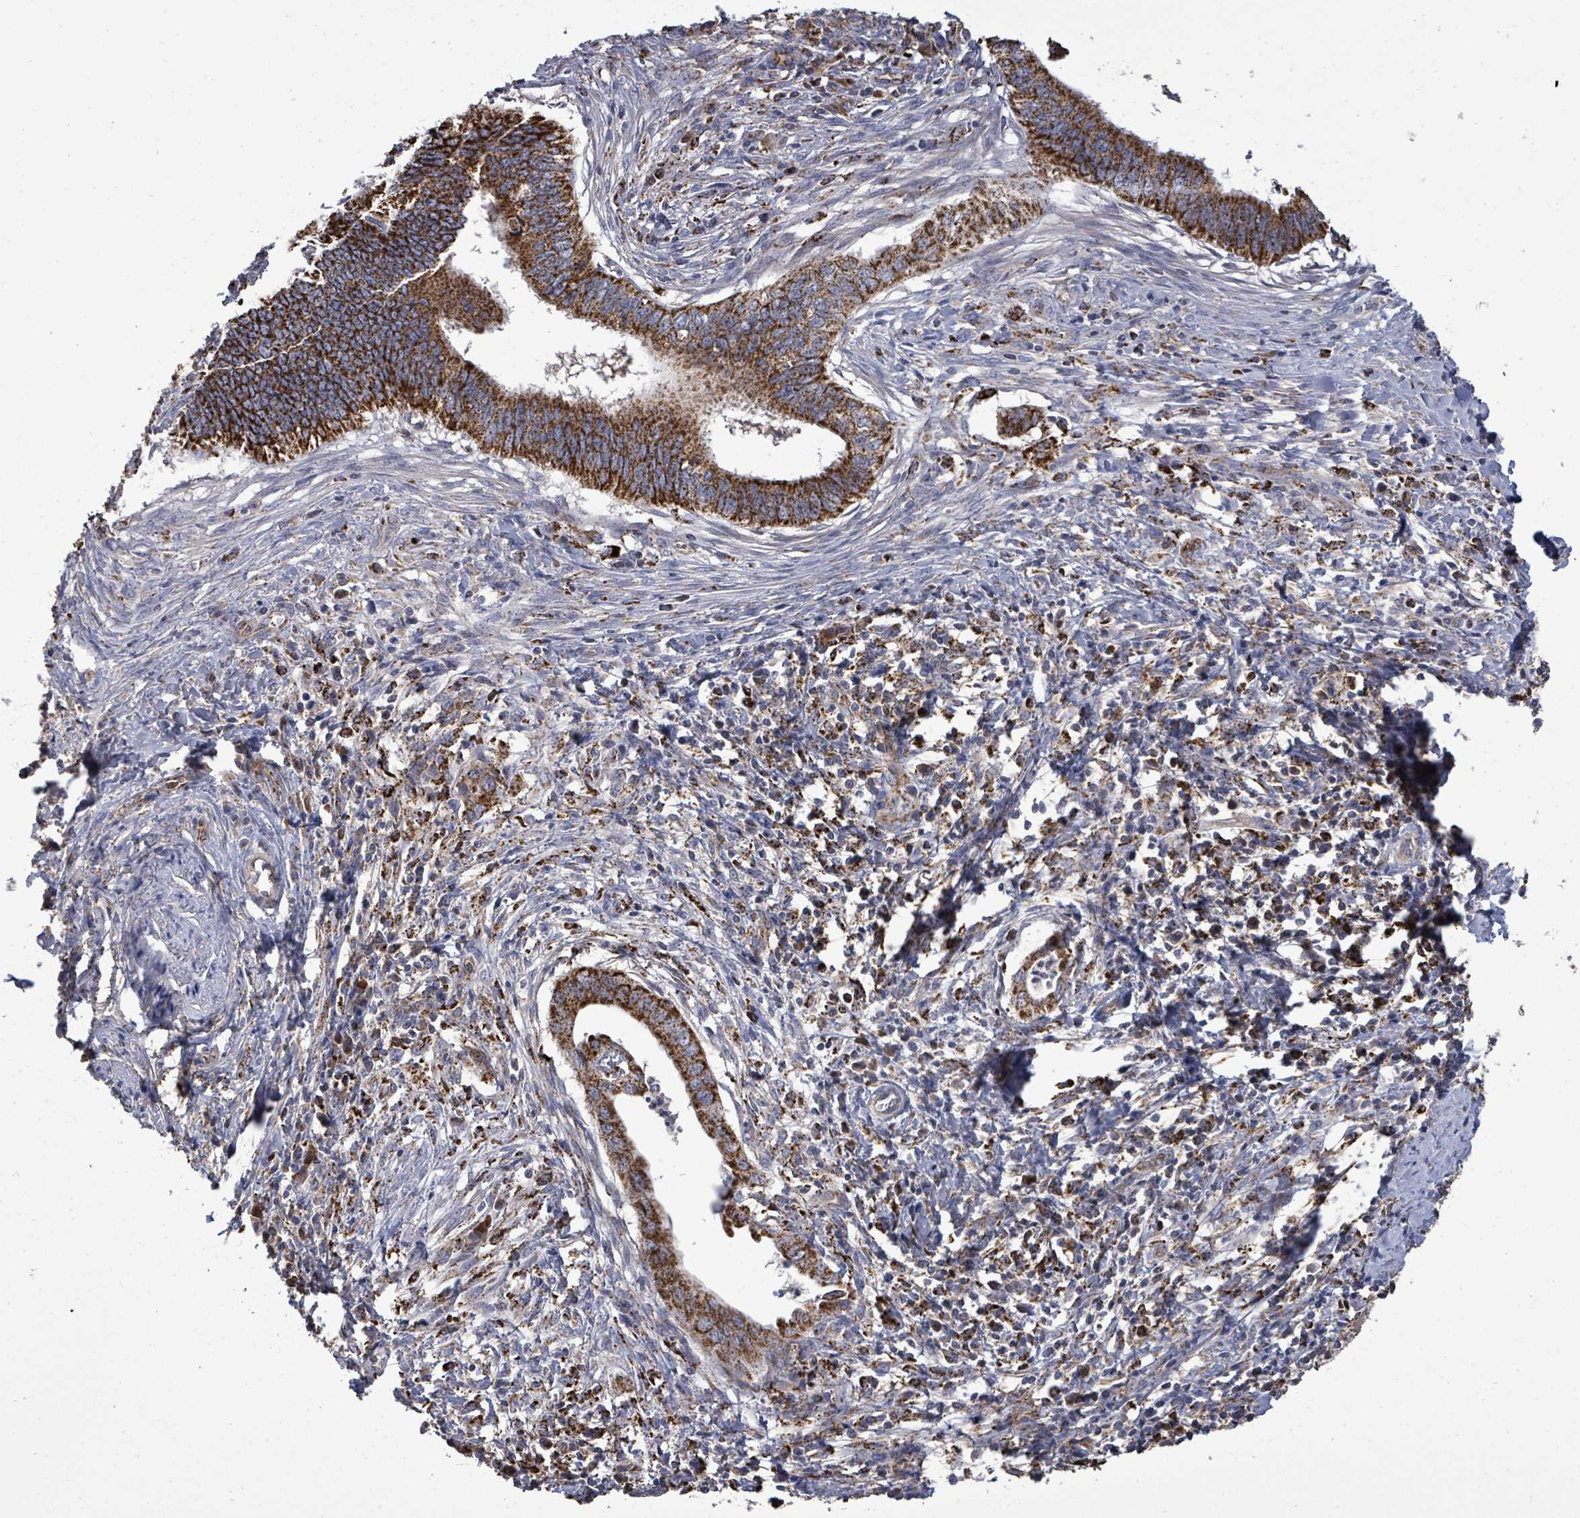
{"staining": {"intensity": "strong", "quantity": ">75%", "location": "cytoplasmic/membranous"}, "tissue": "cervical cancer", "cell_type": "Tumor cells", "image_type": "cancer", "snomed": [{"axis": "morphology", "description": "Adenocarcinoma, NOS"}, {"axis": "topography", "description": "Cervix"}], "caption": "About >75% of tumor cells in human adenocarcinoma (cervical) demonstrate strong cytoplasmic/membranous protein expression as visualized by brown immunohistochemical staining.", "gene": "MTMR12", "patient": {"sex": "female", "age": 42}}